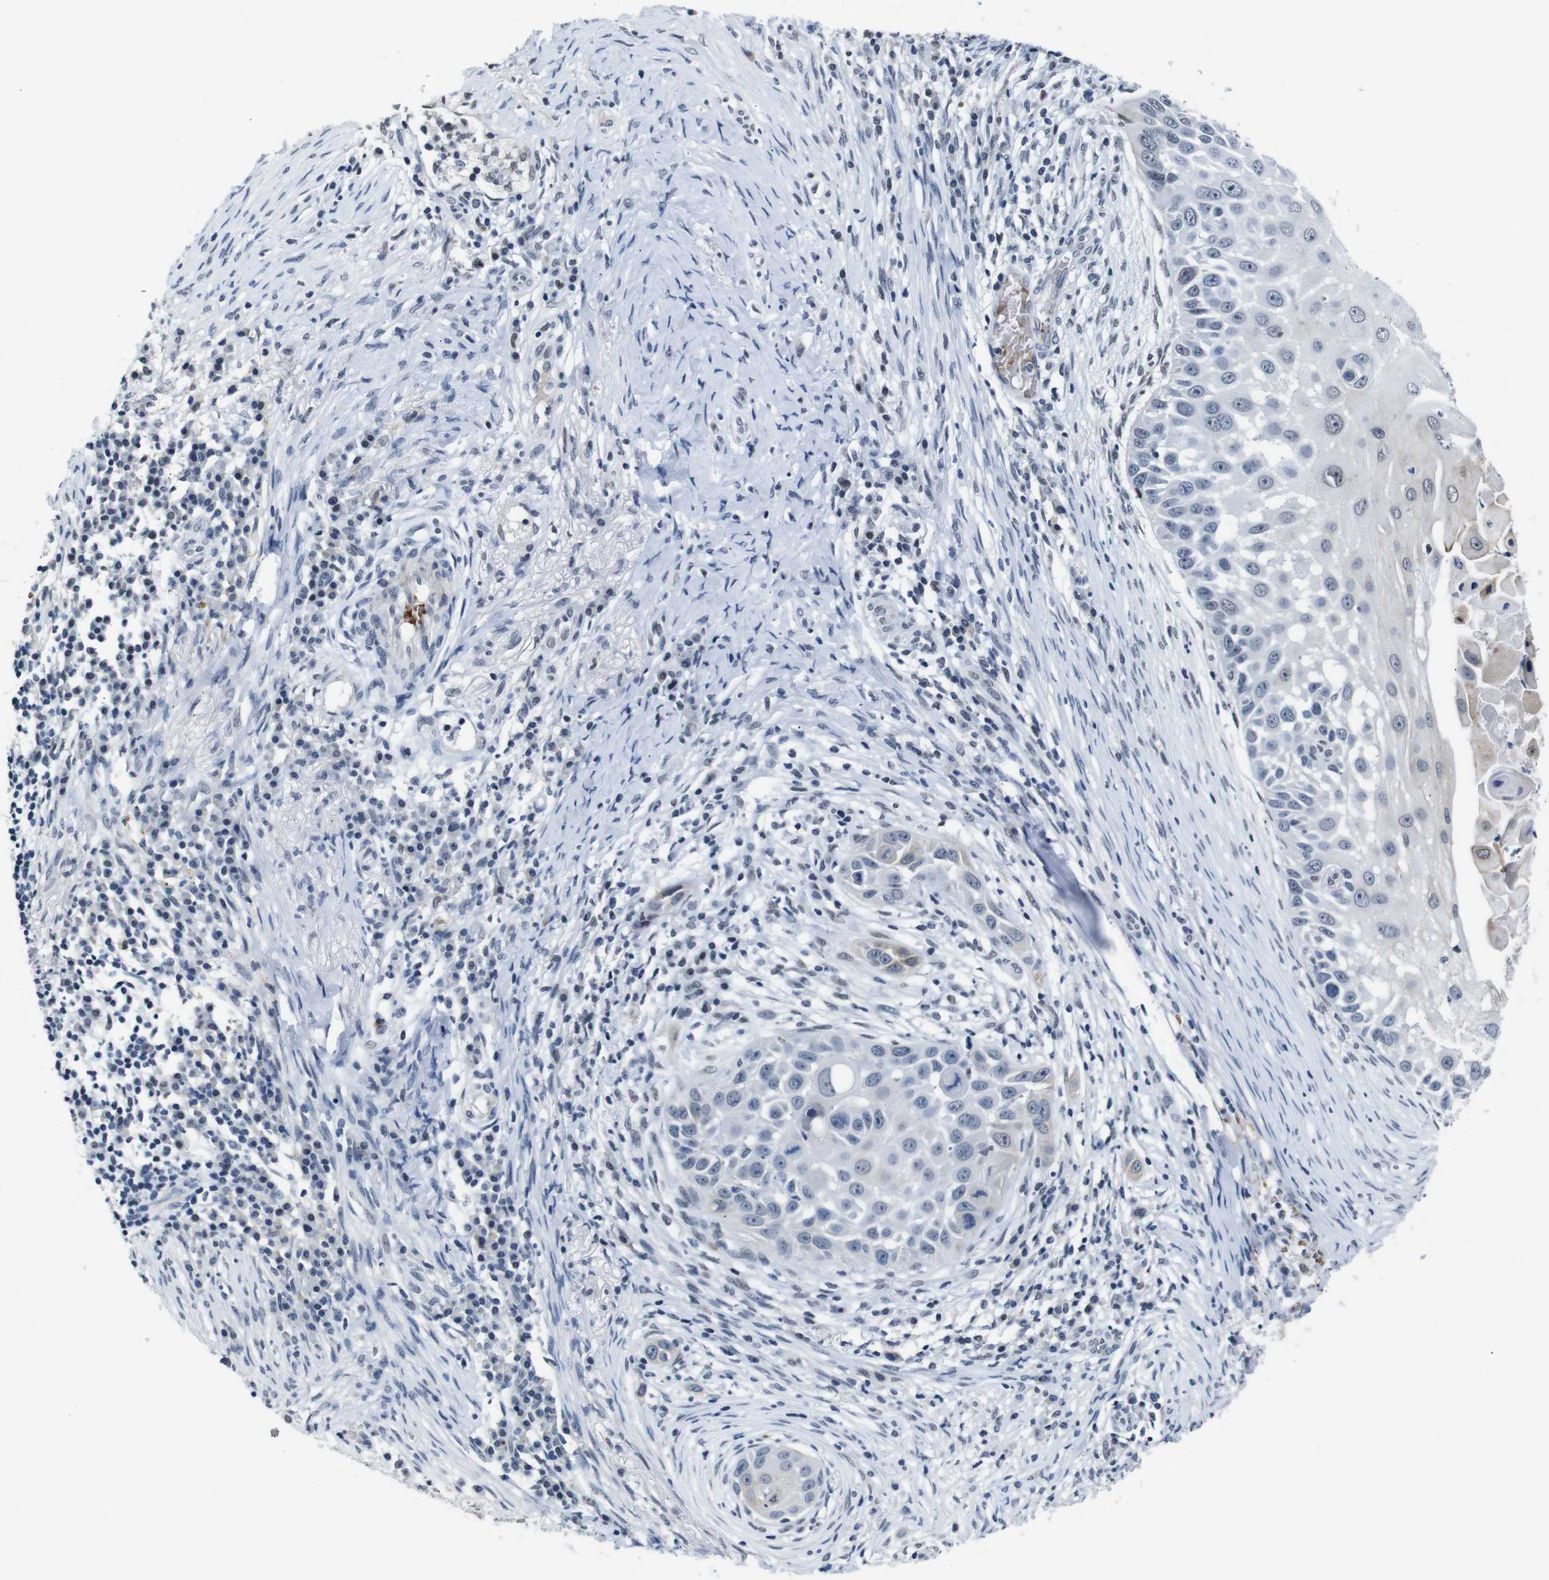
{"staining": {"intensity": "negative", "quantity": "none", "location": "none"}, "tissue": "skin cancer", "cell_type": "Tumor cells", "image_type": "cancer", "snomed": [{"axis": "morphology", "description": "Squamous cell carcinoma, NOS"}, {"axis": "topography", "description": "Skin"}], "caption": "Immunohistochemistry (IHC) image of neoplastic tissue: human skin cancer (squamous cell carcinoma) stained with DAB (3,3'-diaminobenzidine) displays no significant protein positivity in tumor cells.", "gene": "ILDR2", "patient": {"sex": "female", "age": 44}}